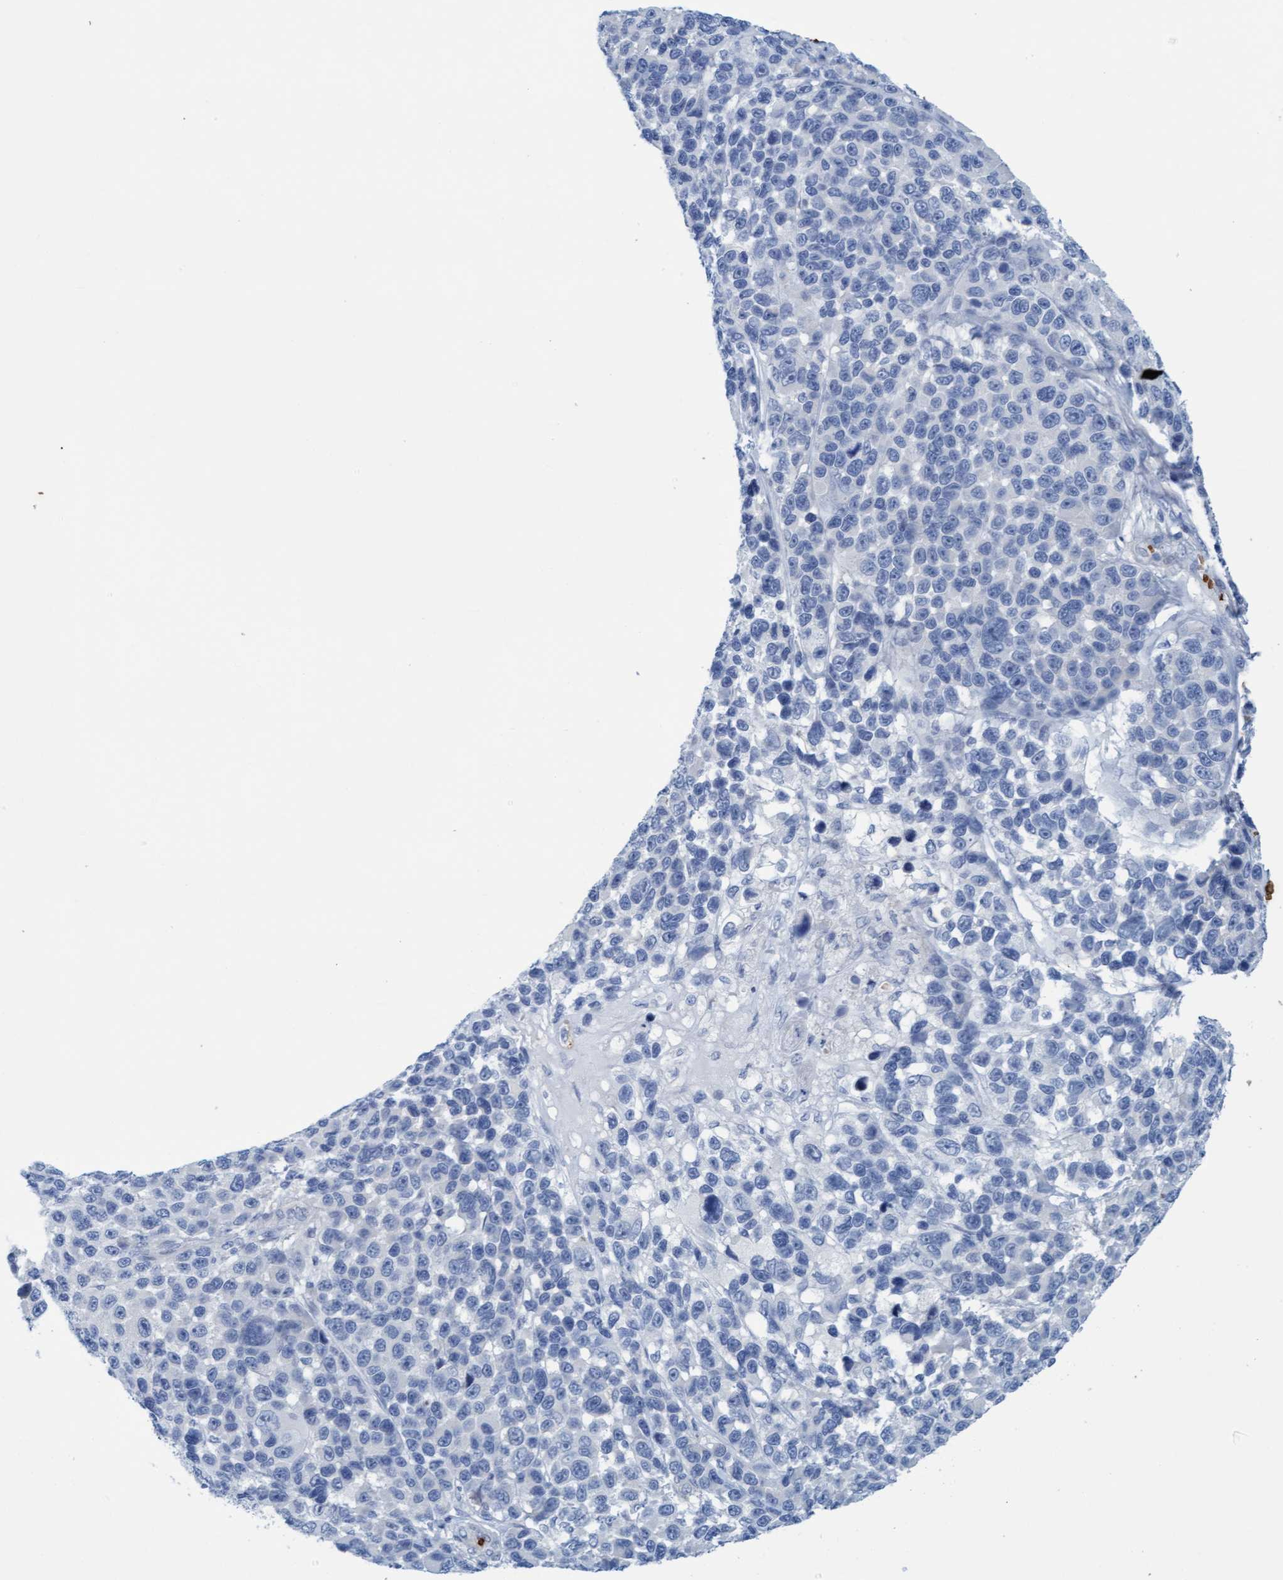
{"staining": {"intensity": "negative", "quantity": "none", "location": "none"}, "tissue": "melanoma", "cell_type": "Tumor cells", "image_type": "cancer", "snomed": [{"axis": "morphology", "description": "Malignant melanoma, NOS"}, {"axis": "topography", "description": "Skin"}], "caption": "This is an immunohistochemistry histopathology image of human malignant melanoma. There is no staining in tumor cells.", "gene": "P2RX5", "patient": {"sex": "male", "age": 53}}